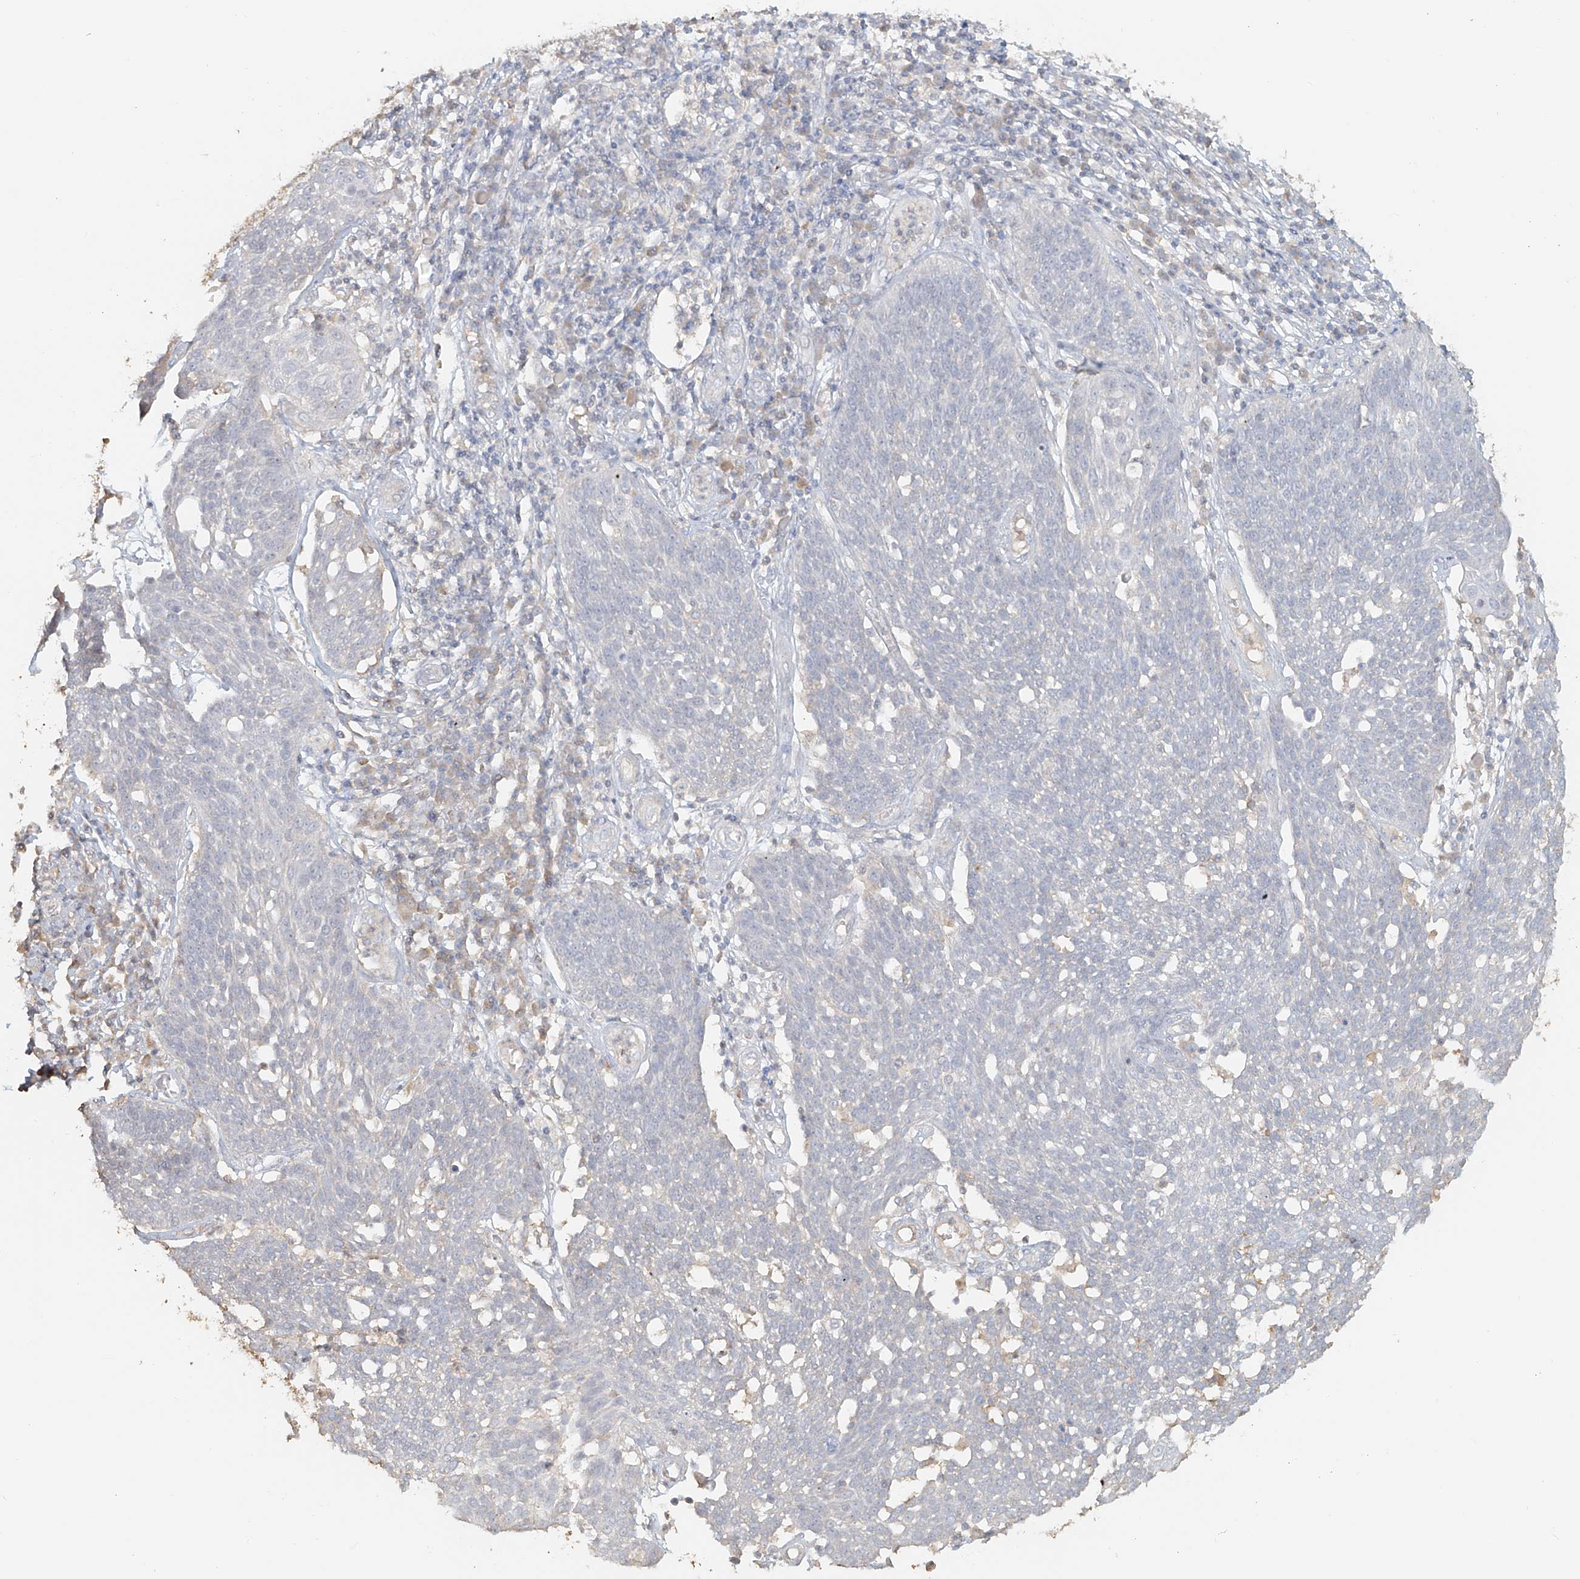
{"staining": {"intensity": "negative", "quantity": "none", "location": "none"}, "tissue": "cervical cancer", "cell_type": "Tumor cells", "image_type": "cancer", "snomed": [{"axis": "morphology", "description": "Squamous cell carcinoma, NOS"}, {"axis": "topography", "description": "Cervix"}], "caption": "Cervical cancer (squamous cell carcinoma) stained for a protein using IHC shows no staining tumor cells.", "gene": "NPHS1", "patient": {"sex": "female", "age": 34}}